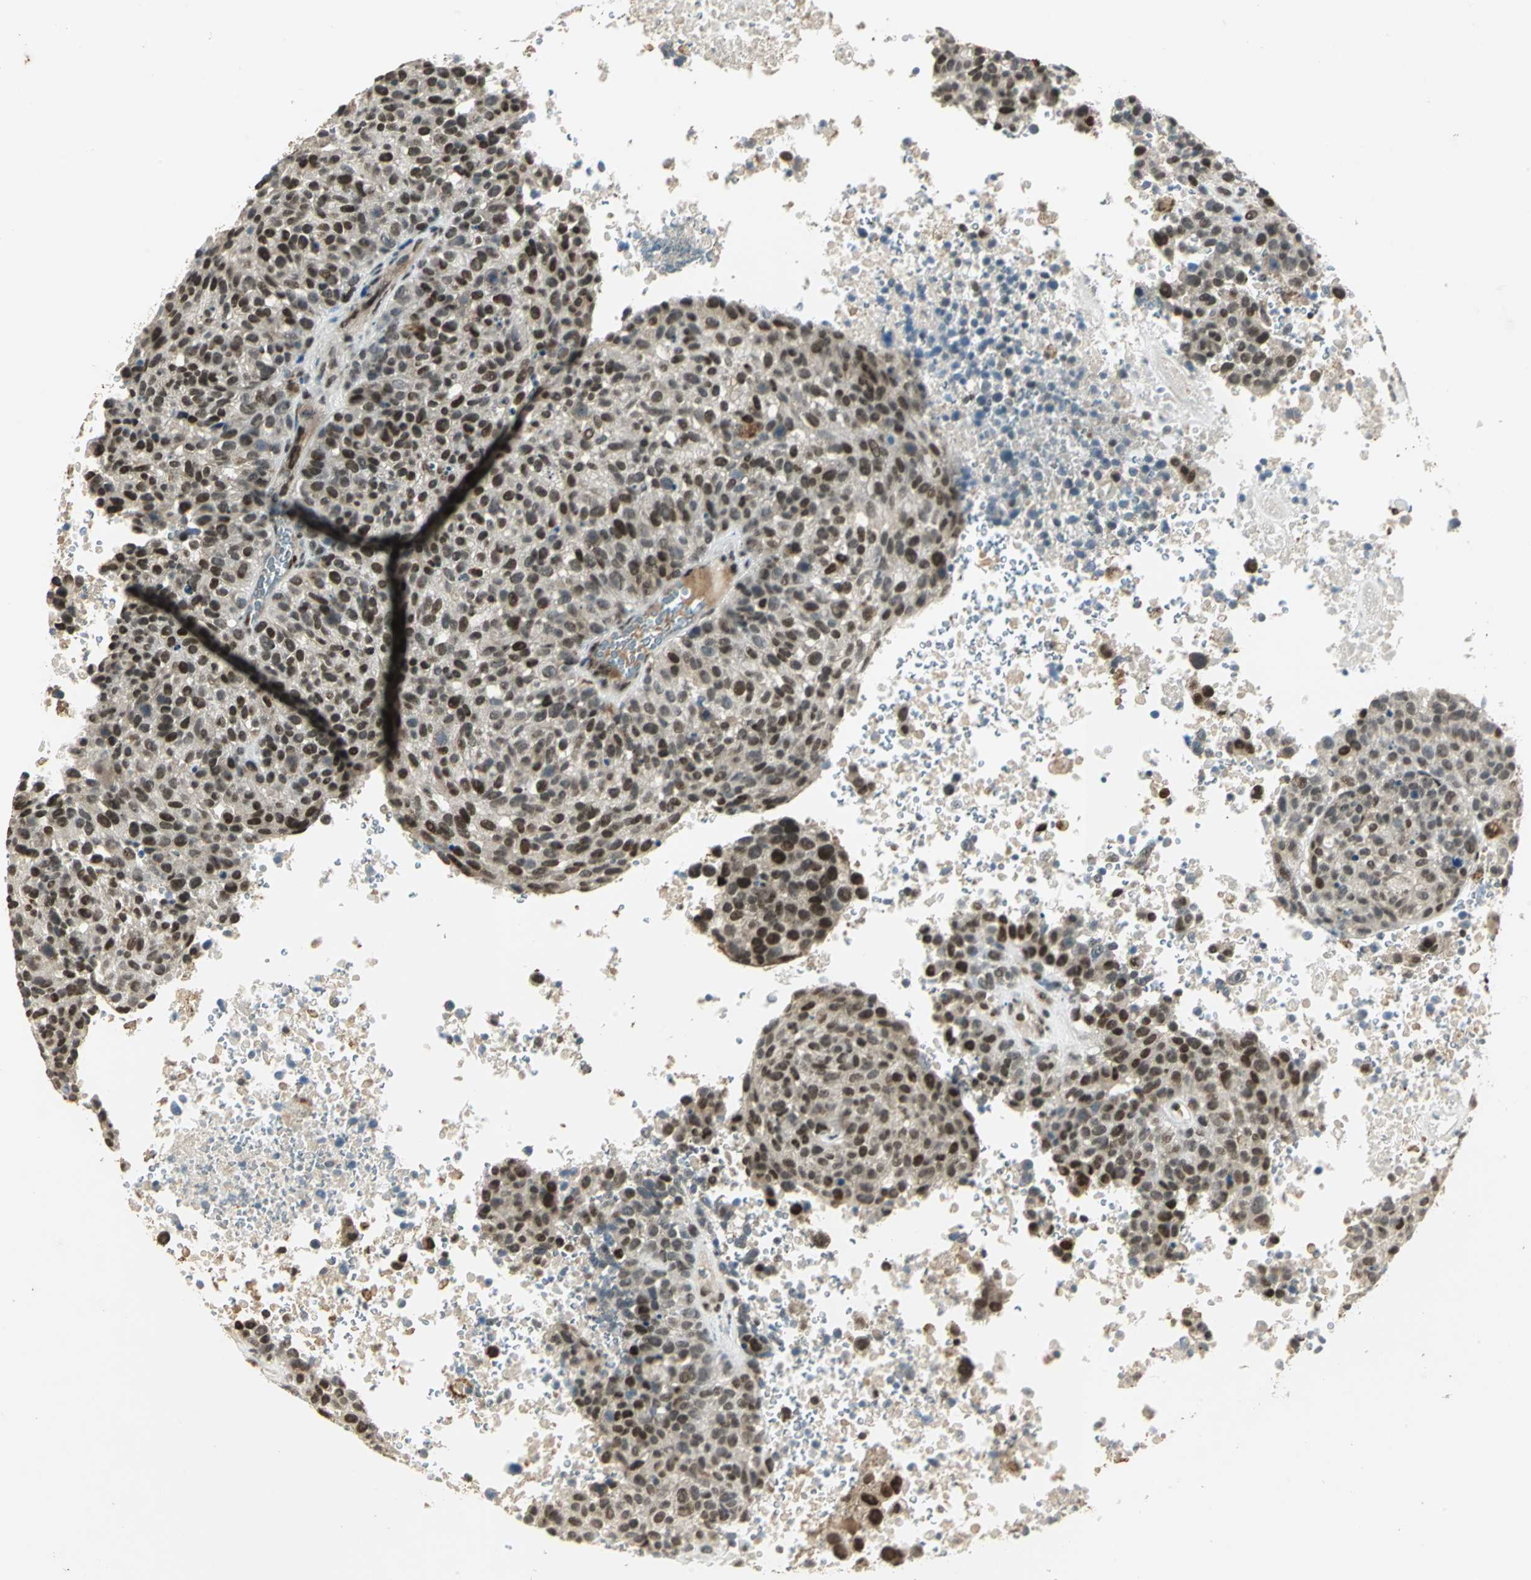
{"staining": {"intensity": "moderate", "quantity": "25%-75%", "location": "nuclear"}, "tissue": "melanoma", "cell_type": "Tumor cells", "image_type": "cancer", "snomed": [{"axis": "morphology", "description": "Malignant melanoma, Metastatic site"}, {"axis": "topography", "description": "Cerebral cortex"}], "caption": "This is a photomicrograph of immunohistochemistry staining of melanoma, which shows moderate positivity in the nuclear of tumor cells.", "gene": "RAD17", "patient": {"sex": "female", "age": 52}}